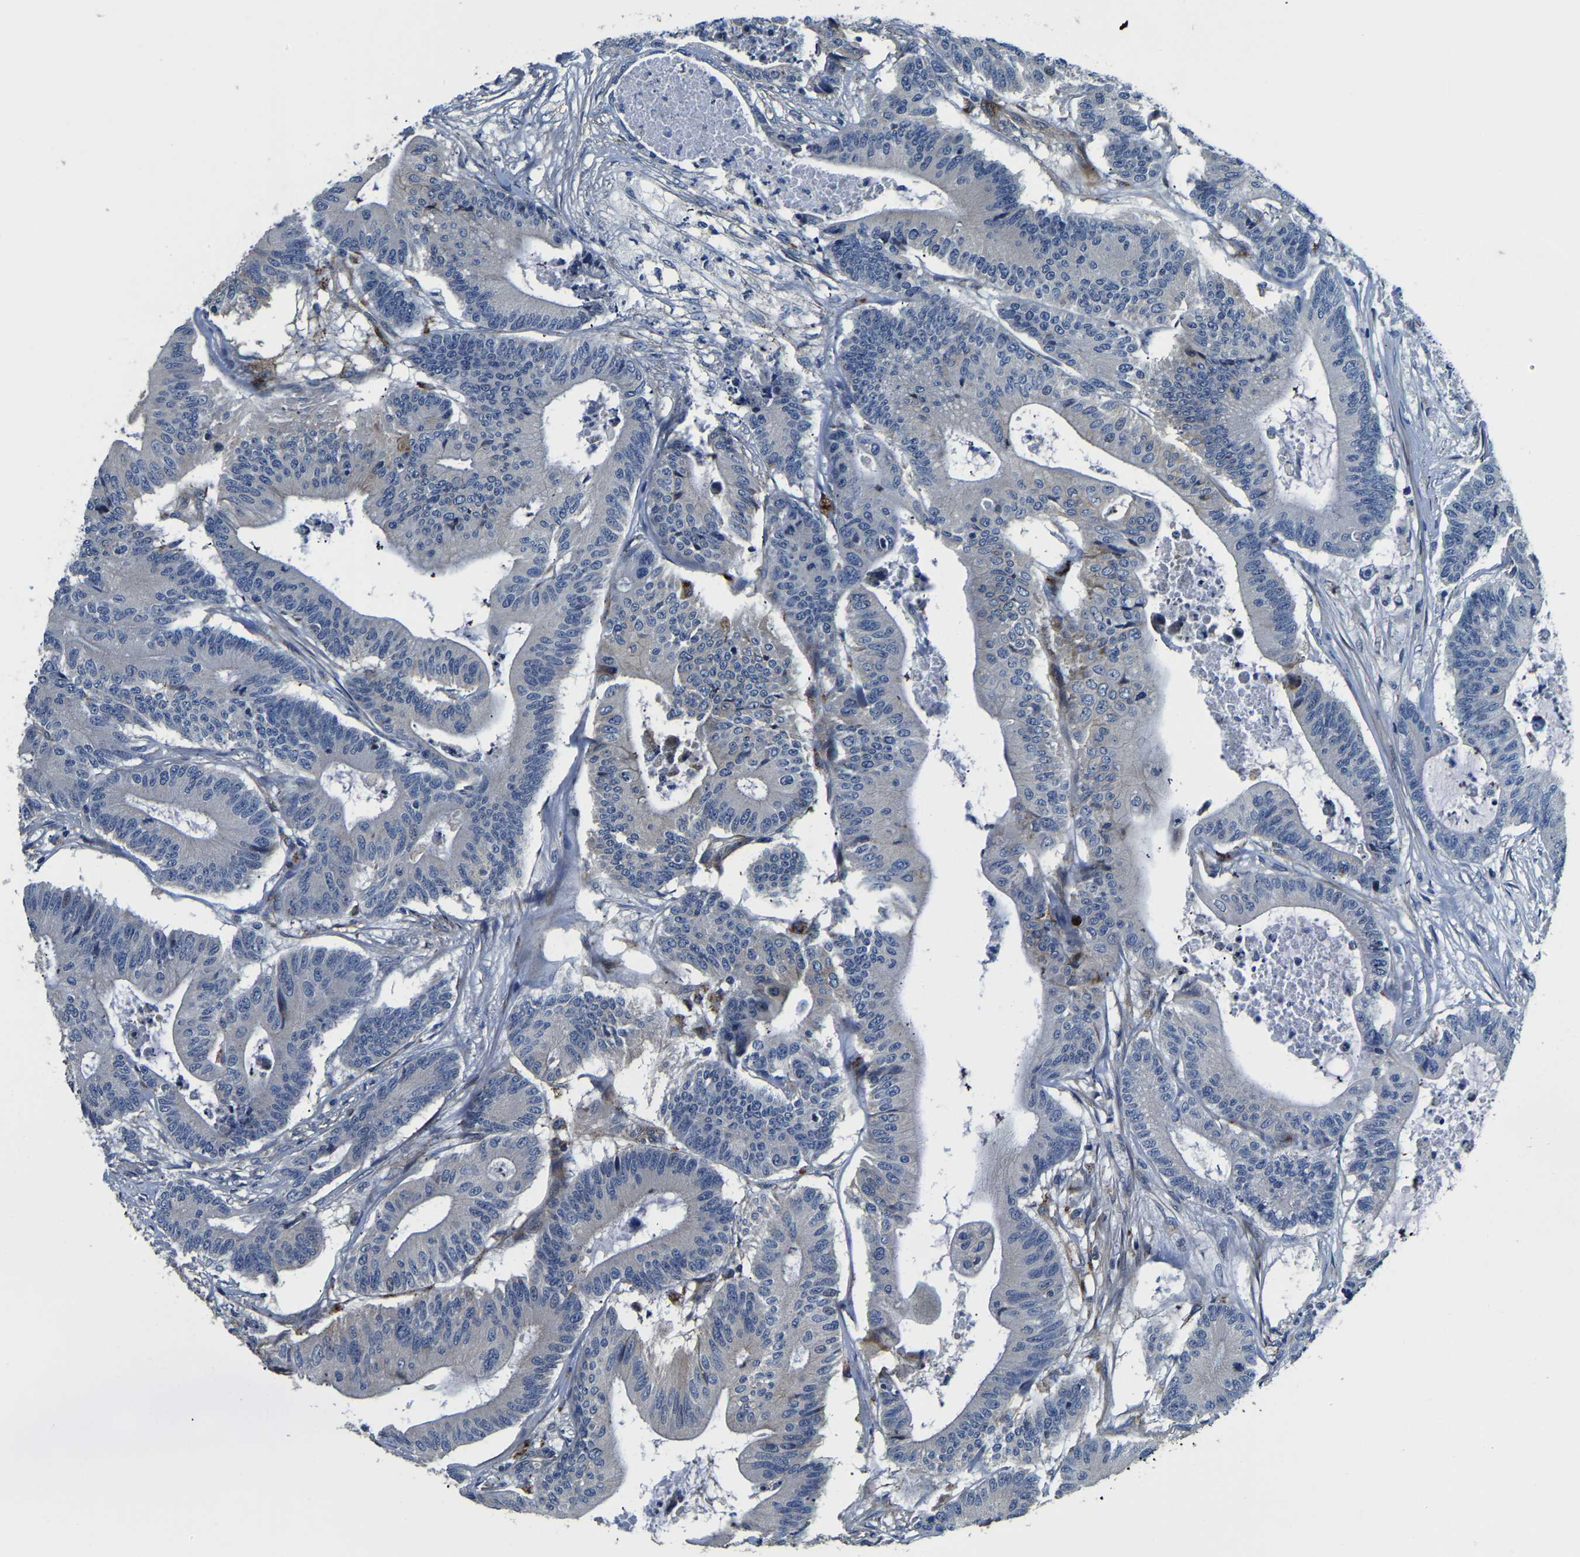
{"staining": {"intensity": "negative", "quantity": "none", "location": "none"}, "tissue": "colorectal cancer", "cell_type": "Tumor cells", "image_type": "cancer", "snomed": [{"axis": "morphology", "description": "Adenocarcinoma, NOS"}, {"axis": "topography", "description": "Colon"}], "caption": "Immunohistochemistry (IHC) photomicrograph of human colorectal cancer (adenocarcinoma) stained for a protein (brown), which demonstrates no staining in tumor cells.", "gene": "RNF39", "patient": {"sex": "female", "age": 84}}